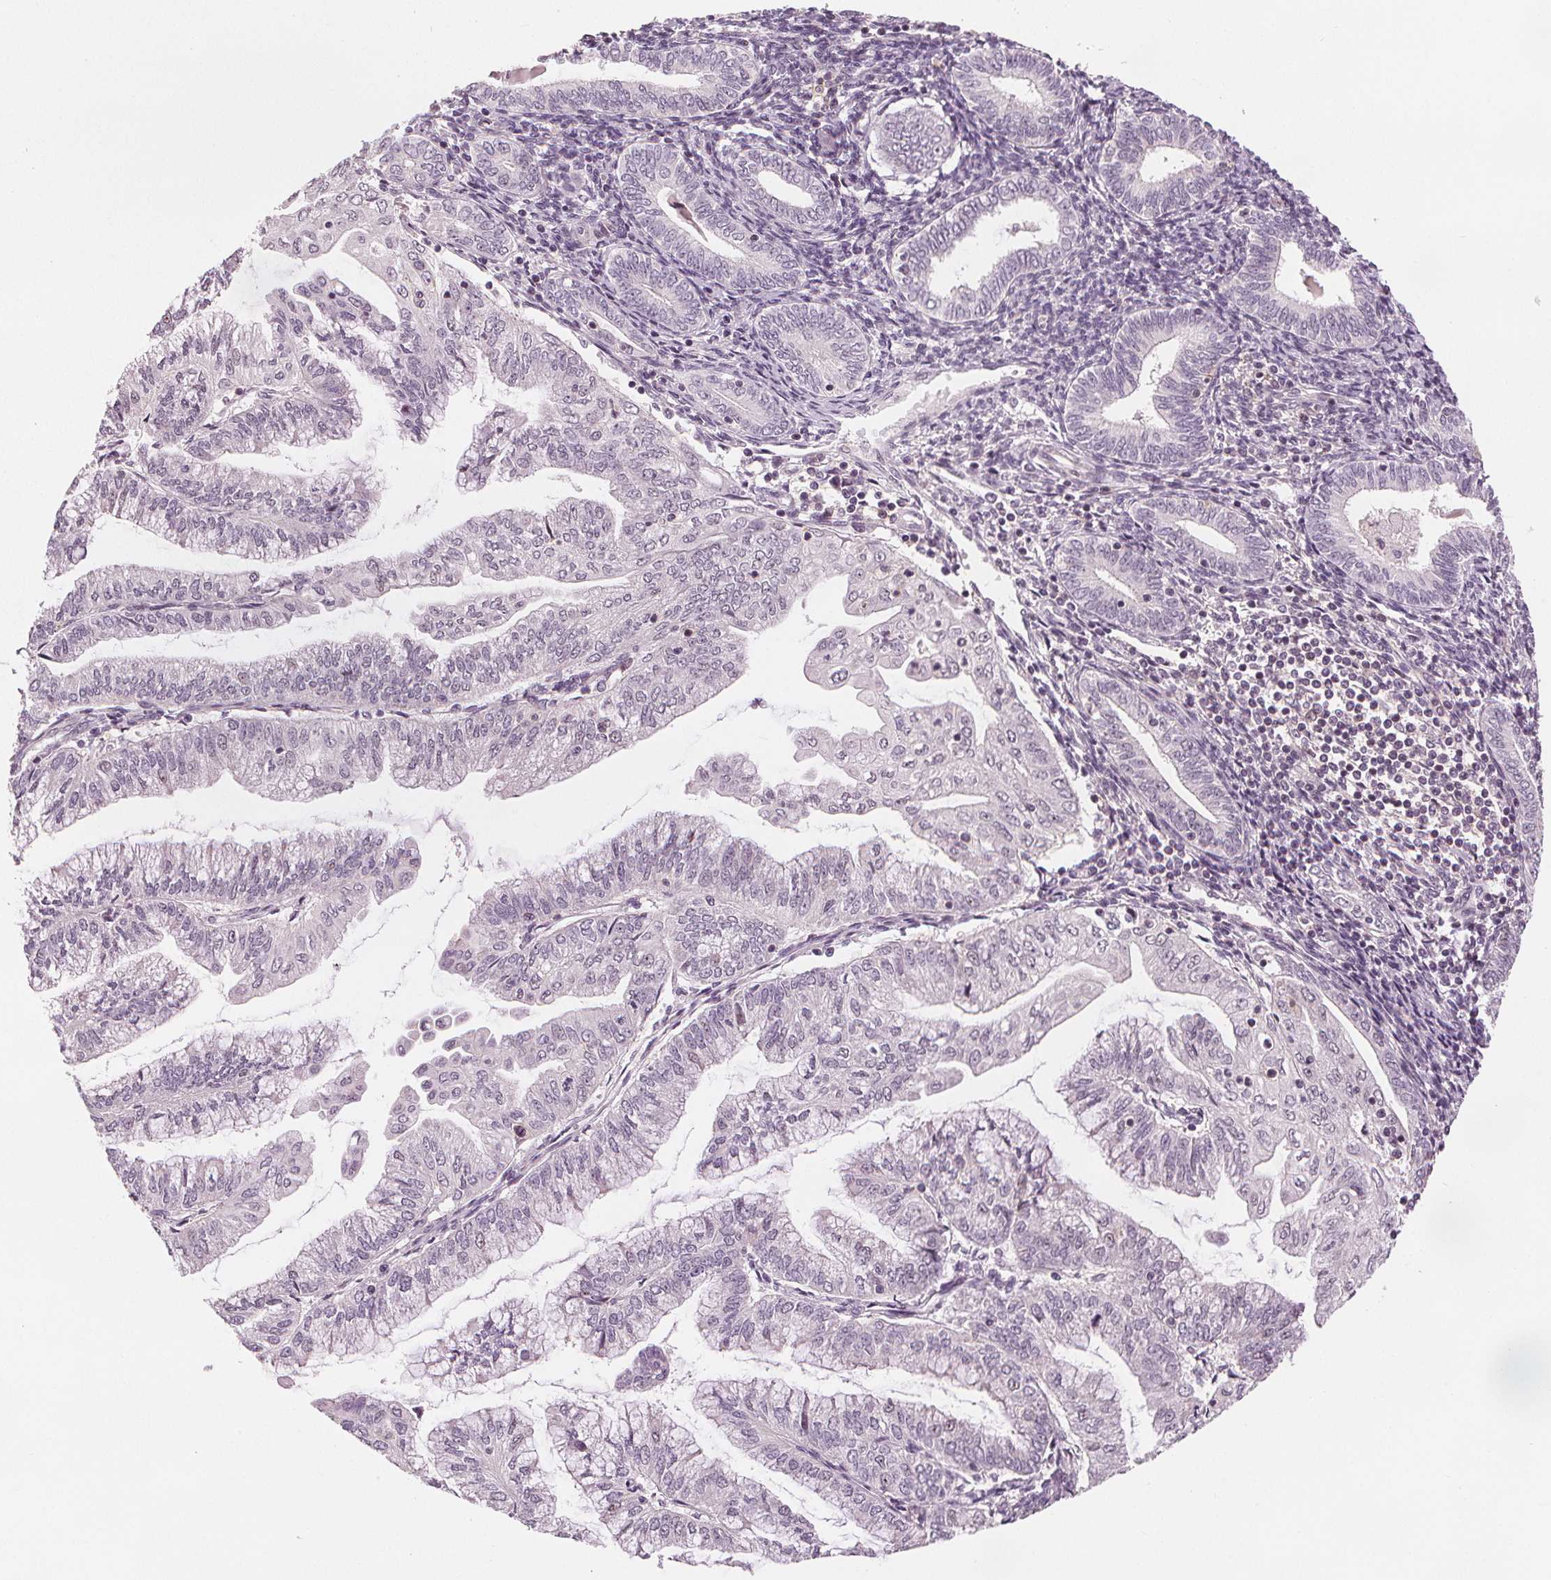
{"staining": {"intensity": "negative", "quantity": "none", "location": "none"}, "tissue": "endometrial cancer", "cell_type": "Tumor cells", "image_type": "cancer", "snomed": [{"axis": "morphology", "description": "Adenocarcinoma, NOS"}, {"axis": "topography", "description": "Endometrium"}], "caption": "IHC image of neoplastic tissue: human endometrial cancer (adenocarcinoma) stained with DAB reveals no significant protein staining in tumor cells.", "gene": "SLC34A1", "patient": {"sex": "female", "age": 55}}